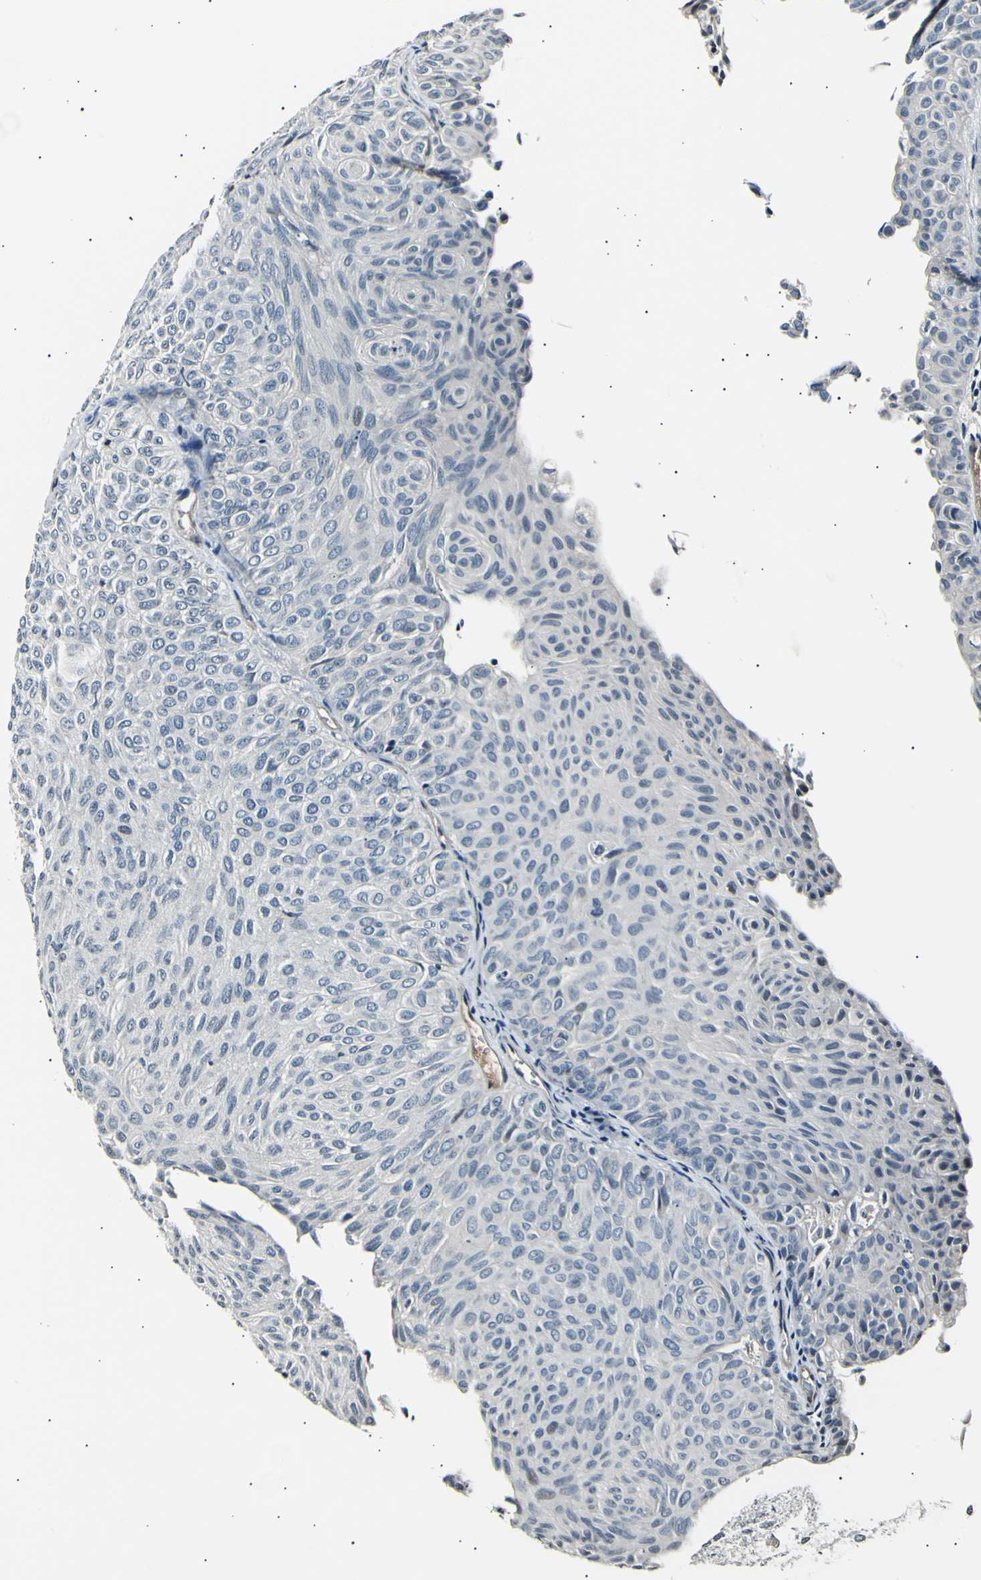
{"staining": {"intensity": "negative", "quantity": "none", "location": "none"}, "tissue": "urothelial cancer", "cell_type": "Tumor cells", "image_type": "cancer", "snomed": [{"axis": "morphology", "description": "Urothelial carcinoma, Low grade"}, {"axis": "topography", "description": "Urinary bladder"}], "caption": "Immunohistochemical staining of human urothelial cancer demonstrates no significant positivity in tumor cells.", "gene": "AK1", "patient": {"sex": "male", "age": 78}}